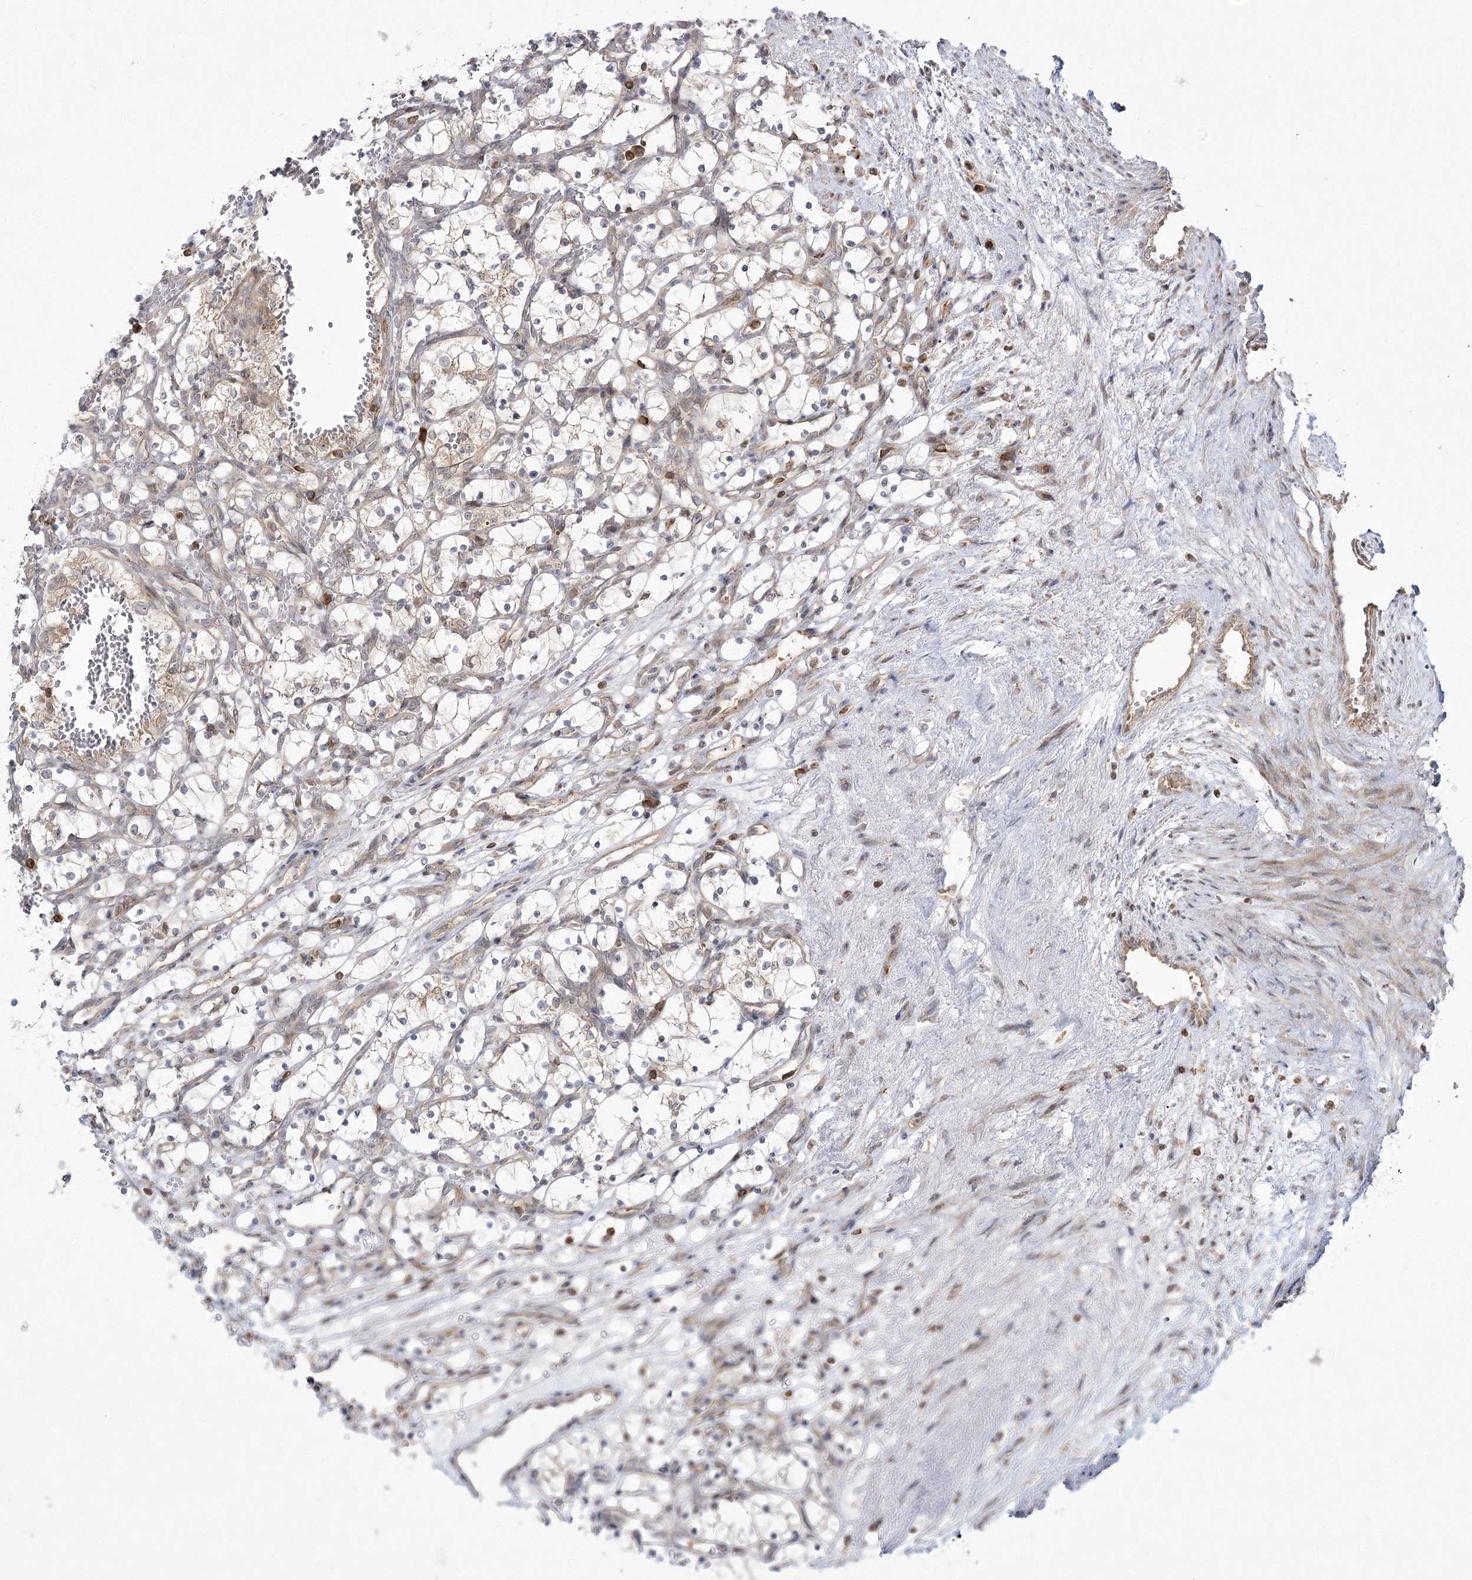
{"staining": {"intensity": "negative", "quantity": "none", "location": "none"}, "tissue": "renal cancer", "cell_type": "Tumor cells", "image_type": "cancer", "snomed": [{"axis": "morphology", "description": "Adenocarcinoma, NOS"}, {"axis": "topography", "description": "Kidney"}], "caption": "Immunohistochemistry (IHC) micrograph of human adenocarcinoma (renal) stained for a protein (brown), which reveals no staining in tumor cells.", "gene": "SYTL1", "patient": {"sex": "female", "age": 69}}